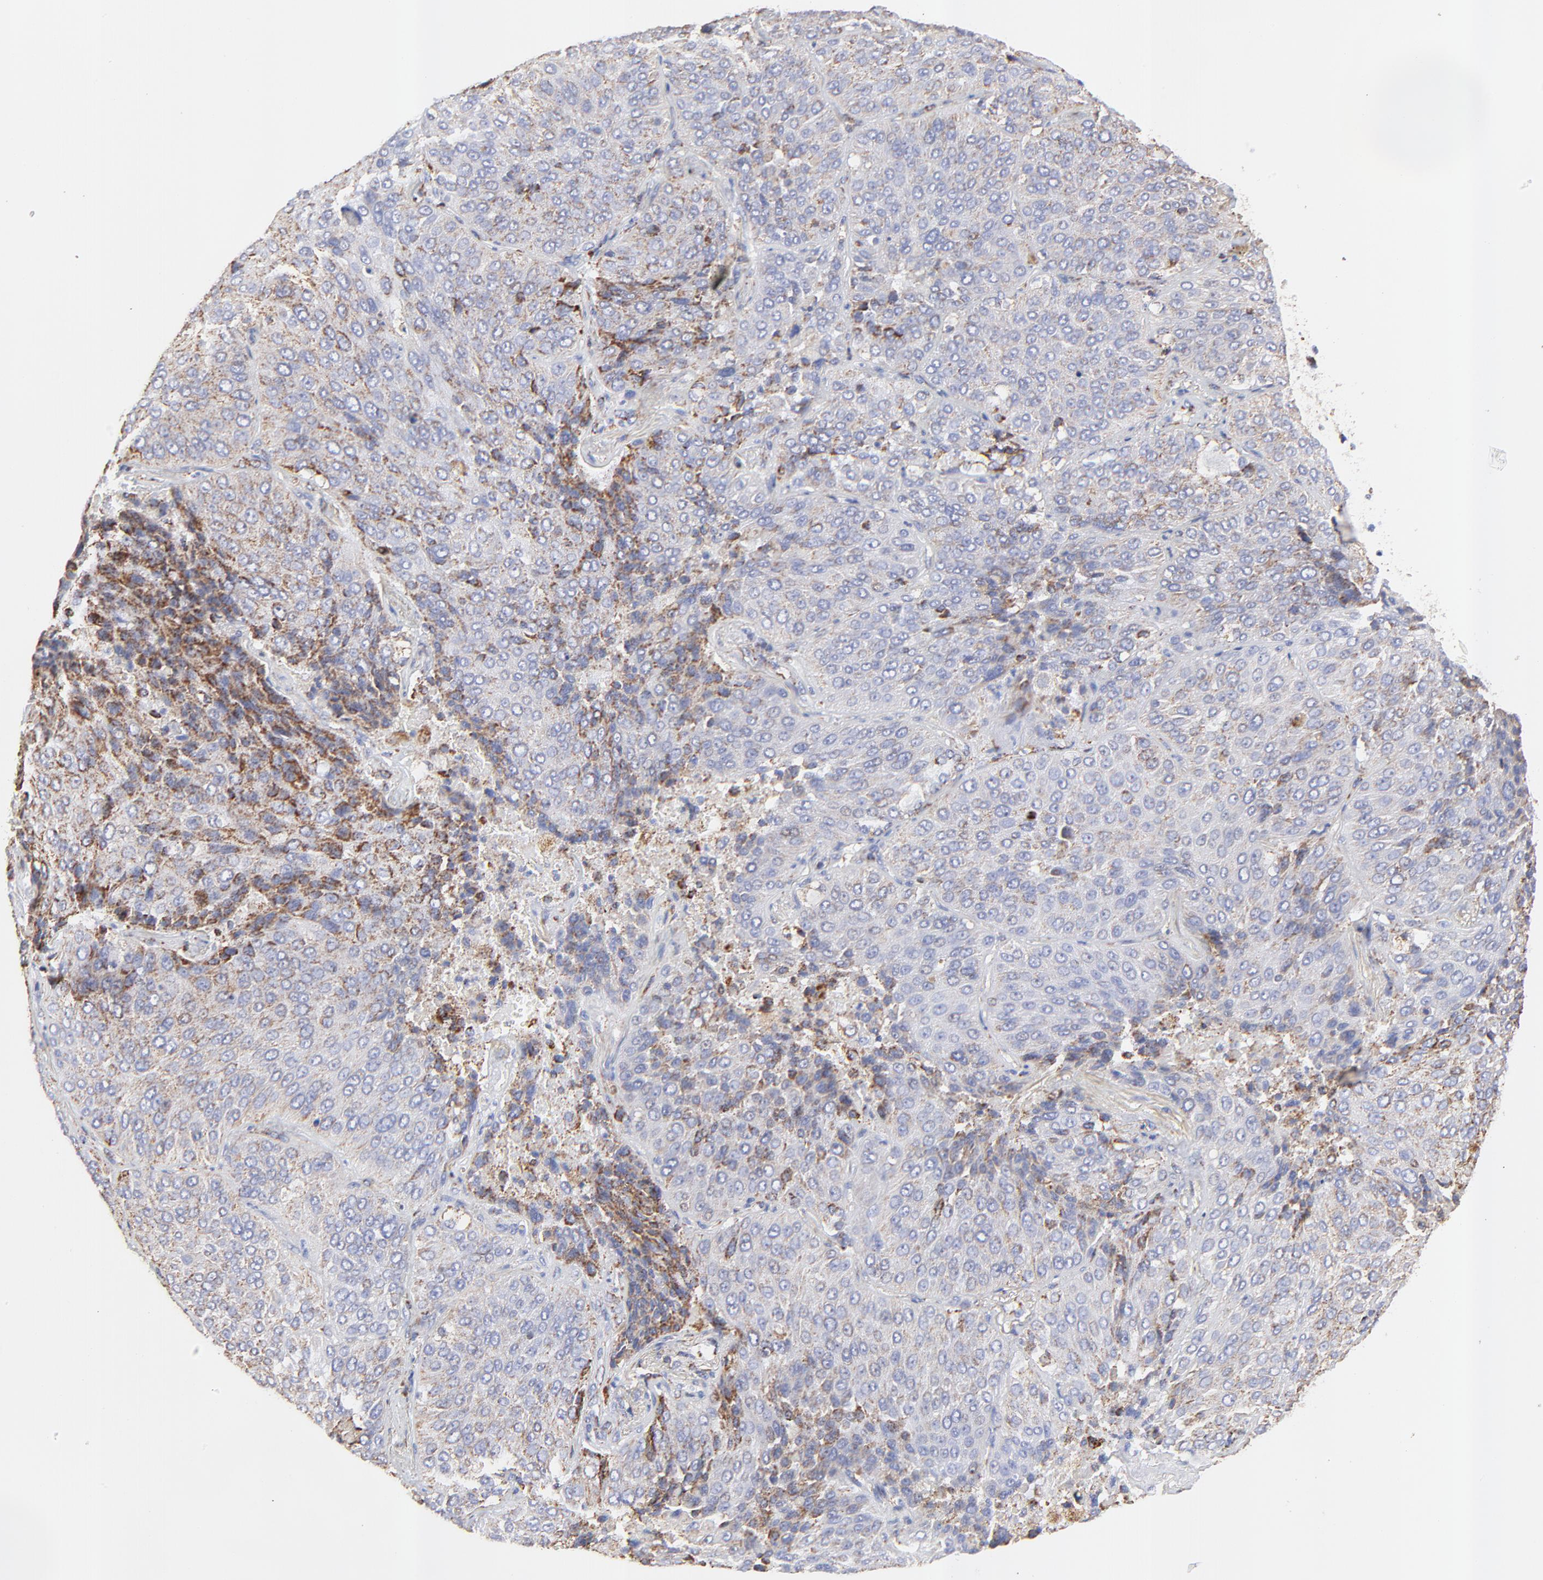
{"staining": {"intensity": "moderate", "quantity": ">75%", "location": "cytoplasmic/membranous"}, "tissue": "lung cancer", "cell_type": "Tumor cells", "image_type": "cancer", "snomed": [{"axis": "morphology", "description": "Squamous cell carcinoma, NOS"}, {"axis": "topography", "description": "Lung"}], "caption": "Lung cancer (squamous cell carcinoma) was stained to show a protein in brown. There is medium levels of moderate cytoplasmic/membranous expression in approximately >75% of tumor cells.", "gene": "COX4I1", "patient": {"sex": "male", "age": 54}}